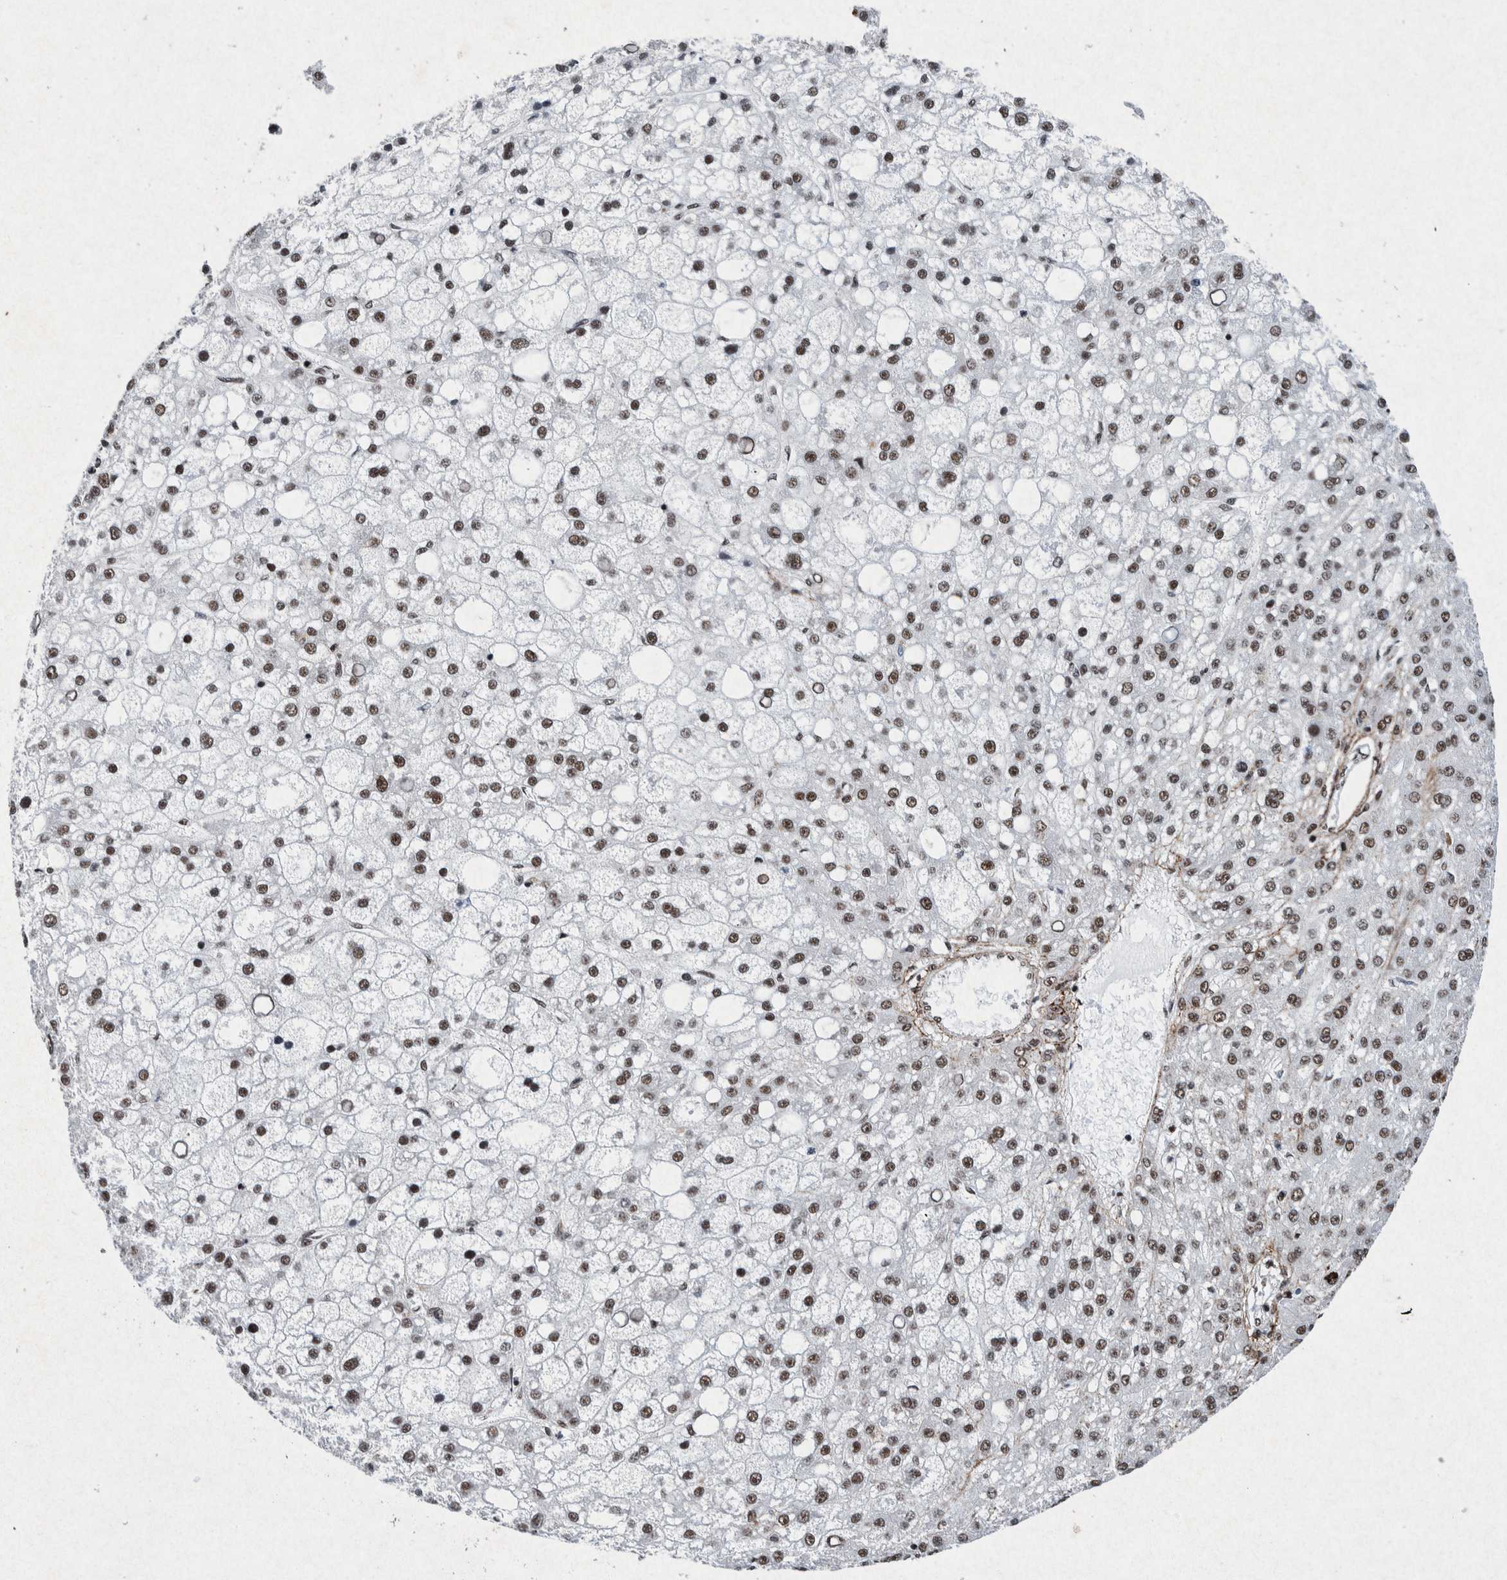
{"staining": {"intensity": "moderate", "quantity": ">75%", "location": "nuclear"}, "tissue": "liver cancer", "cell_type": "Tumor cells", "image_type": "cancer", "snomed": [{"axis": "morphology", "description": "Carcinoma, Hepatocellular, NOS"}, {"axis": "topography", "description": "Liver"}], "caption": "Immunohistochemical staining of liver cancer exhibits moderate nuclear protein staining in about >75% of tumor cells. Nuclei are stained in blue.", "gene": "TAF10", "patient": {"sex": "male", "age": 67}}